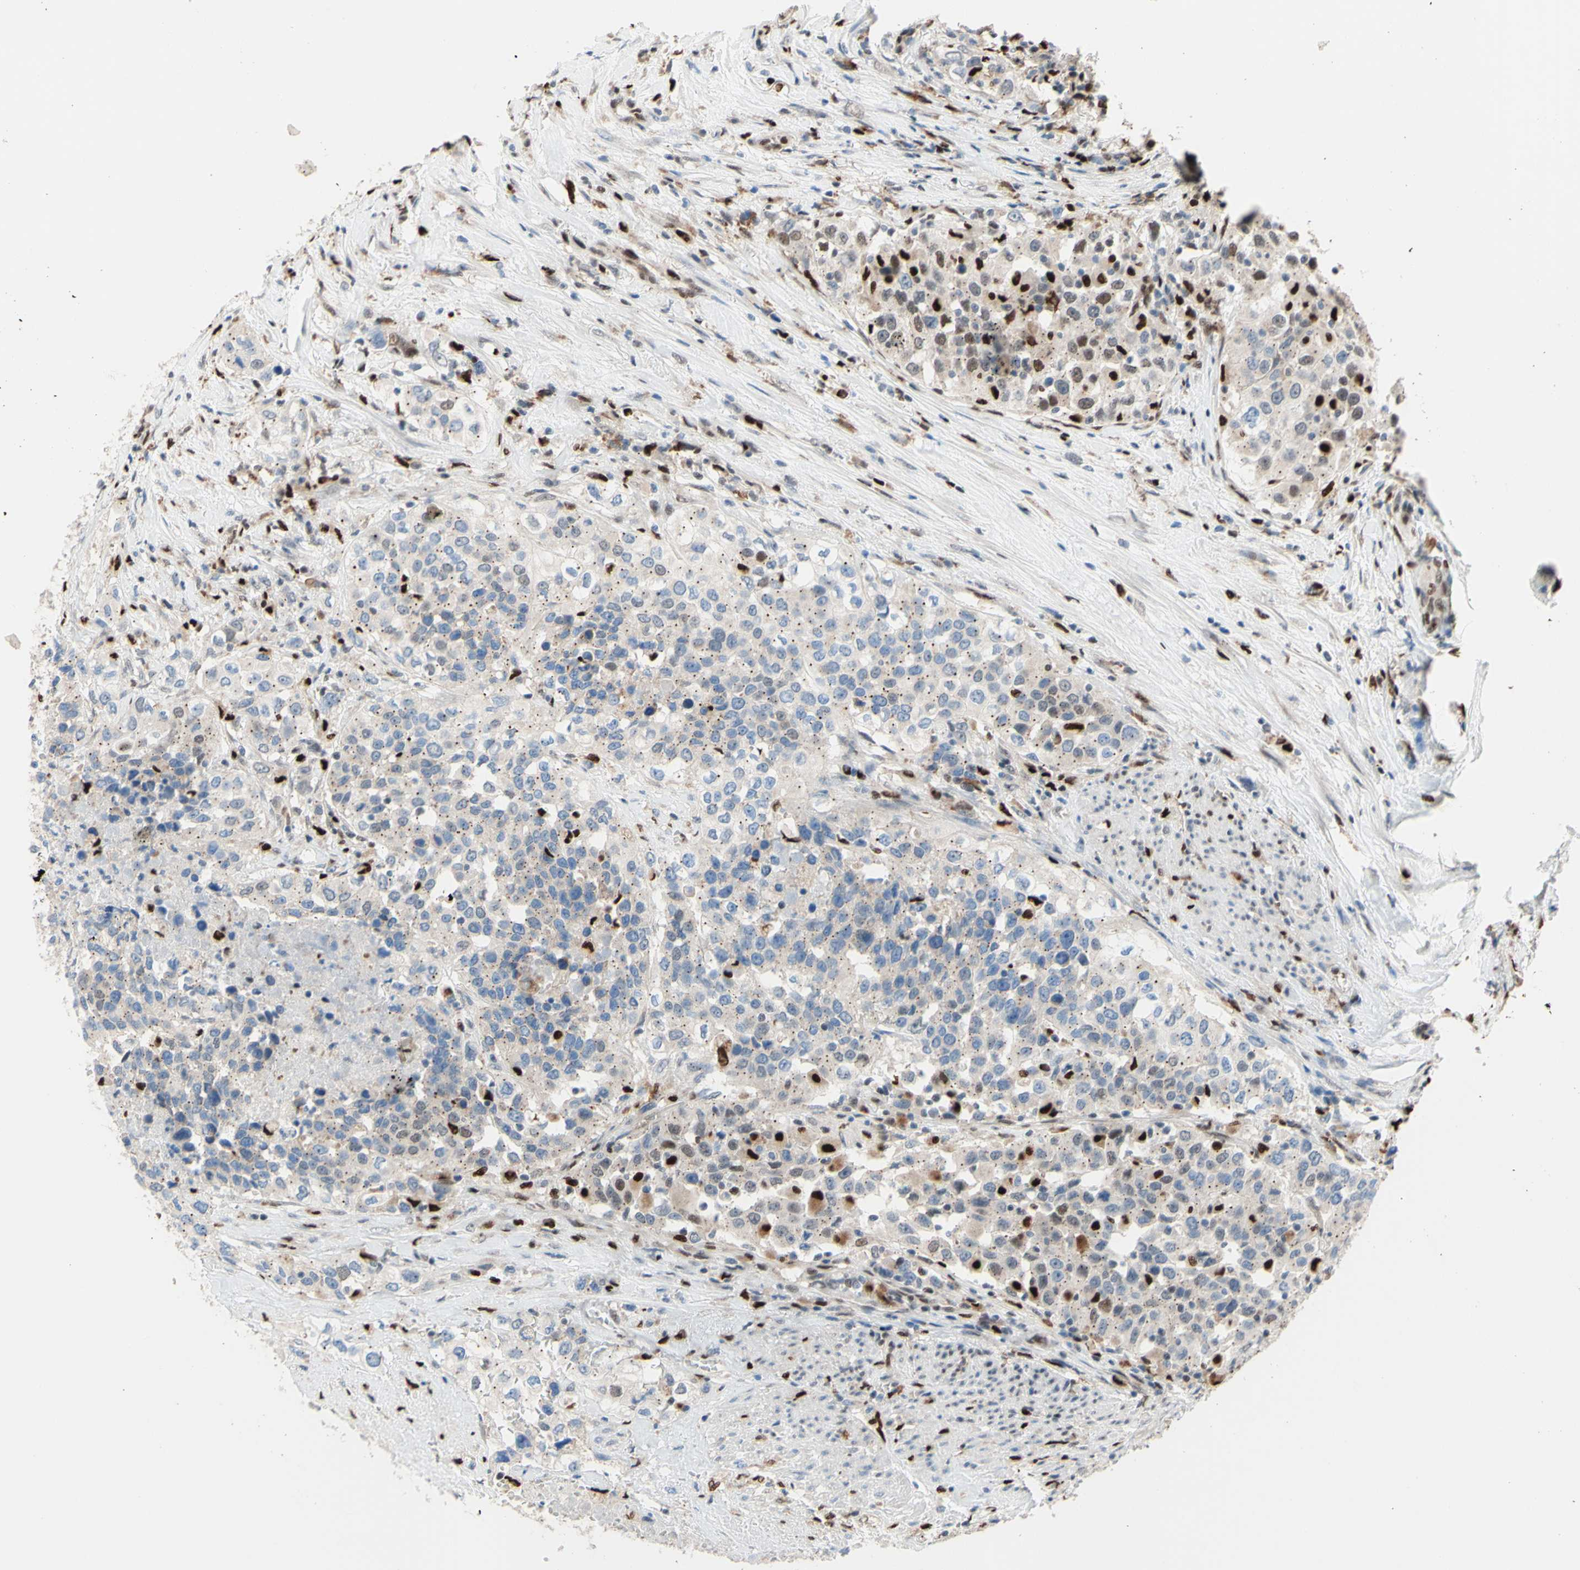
{"staining": {"intensity": "strong", "quantity": "<25%", "location": "cytoplasmic/membranous,nuclear"}, "tissue": "urothelial cancer", "cell_type": "Tumor cells", "image_type": "cancer", "snomed": [{"axis": "morphology", "description": "Urothelial carcinoma, High grade"}, {"axis": "topography", "description": "Urinary bladder"}], "caption": "The image shows a brown stain indicating the presence of a protein in the cytoplasmic/membranous and nuclear of tumor cells in urothelial cancer. The staining is performed using DAB (3,3'-diaminobenzidine) brown chromogen to label protein expression. The nuclei are counter-stained blue using hematoxylin.", "gene": "EED", "patient": {"sex": "female", "age": 80}}